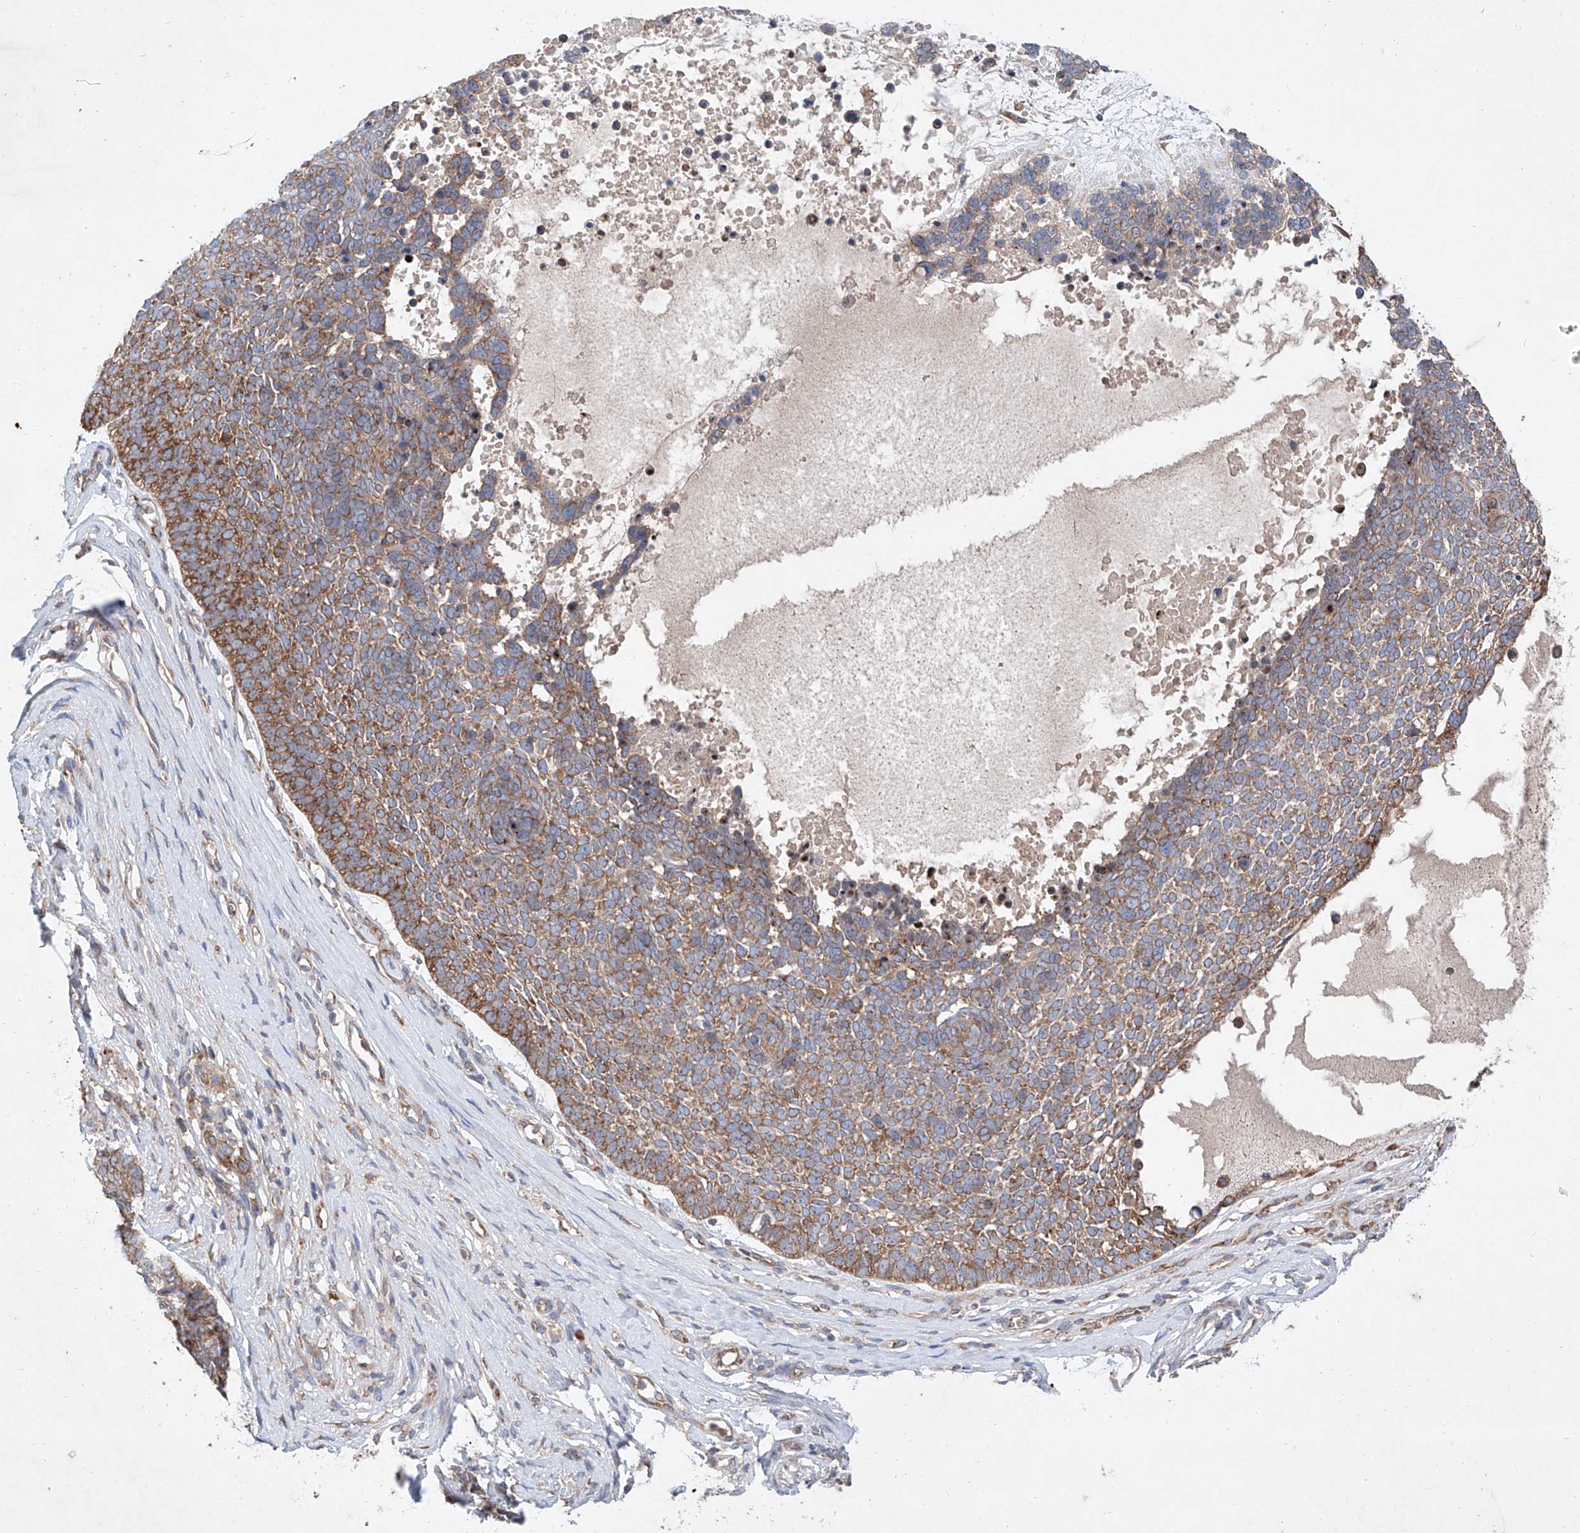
{"staining": {"intensity": "moderate", "quantity": "25%-75%", "location": "cytoplasmic/membranous"}, "tissue": "skin cancer", "cell_type": "Tumor cells", "image_type": "cancer", "snomed": [{"axis": "morphology", "description": "Basal cell carcinoma"}, {"axis": "topography", "description": "Skin"}], "caption": "A brown stain shows moderate cytoplasmic/membranous positivity of a protein in skin cancer tumor cells.", "gene": "FASTK", "patient": {"sex": "female", "age": 81}}